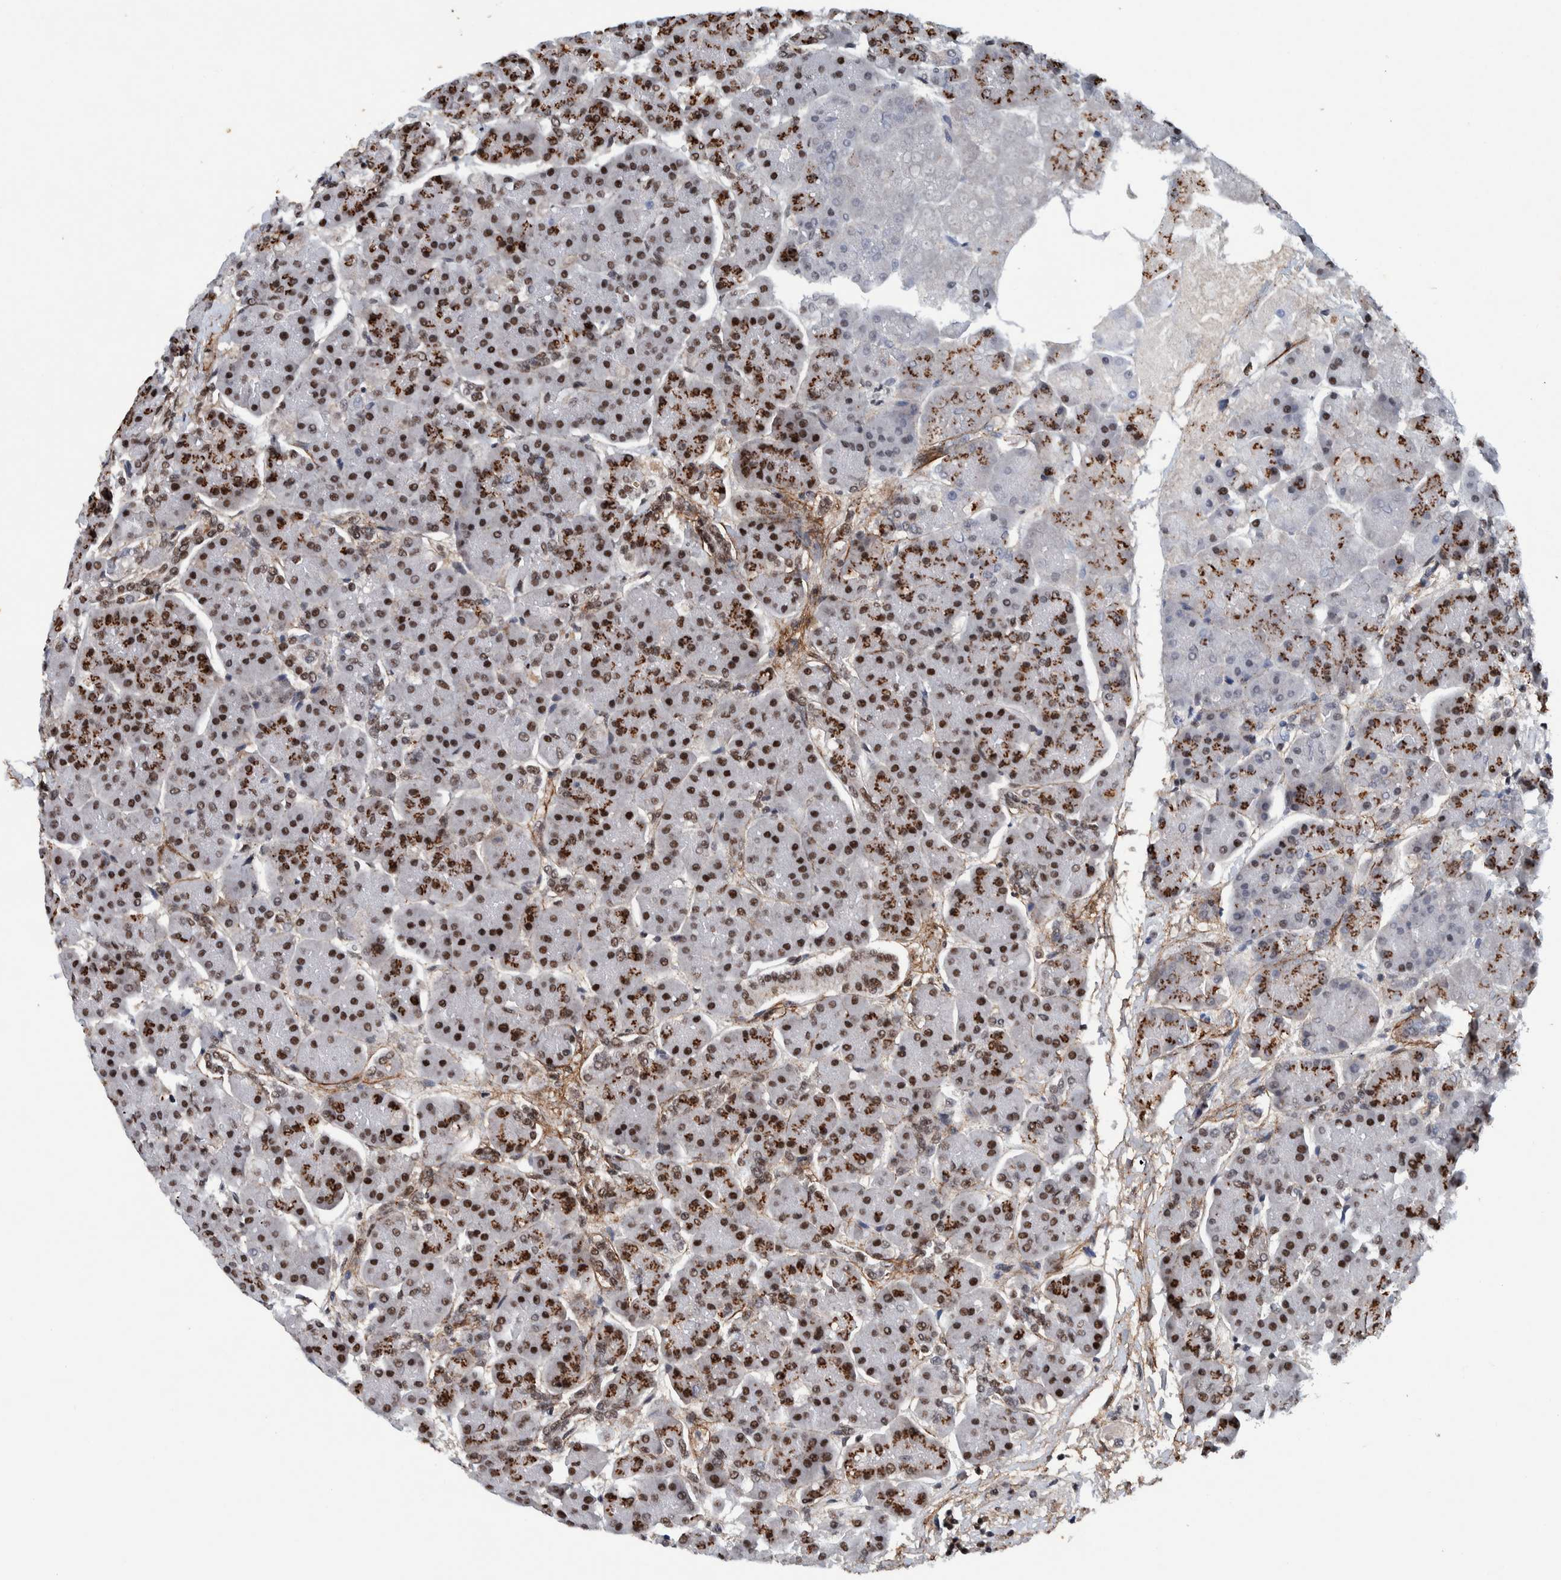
{"staining": {"intensity": "strong", "quantity": ">75%", "location": "cytoplasmic/membranous,nuclear"}, "tissue": "pancreas", "cell_type": "Exocrine glandular cells", "image_type": "normal", "snomed": [{"axis": "morphology", "description": "Normal tissue, NOS"}, {"axis": "topography", "description": "Pancreas"}], "caption": "This photomicrograph displays IHC staining of benign pancreas, with high strong cytoplasmic/membranous,nuclear staining in about >75% of exocrine glandular cells.", "gene": "TAF10", "patient": {"sex": "female", "age": 70}}